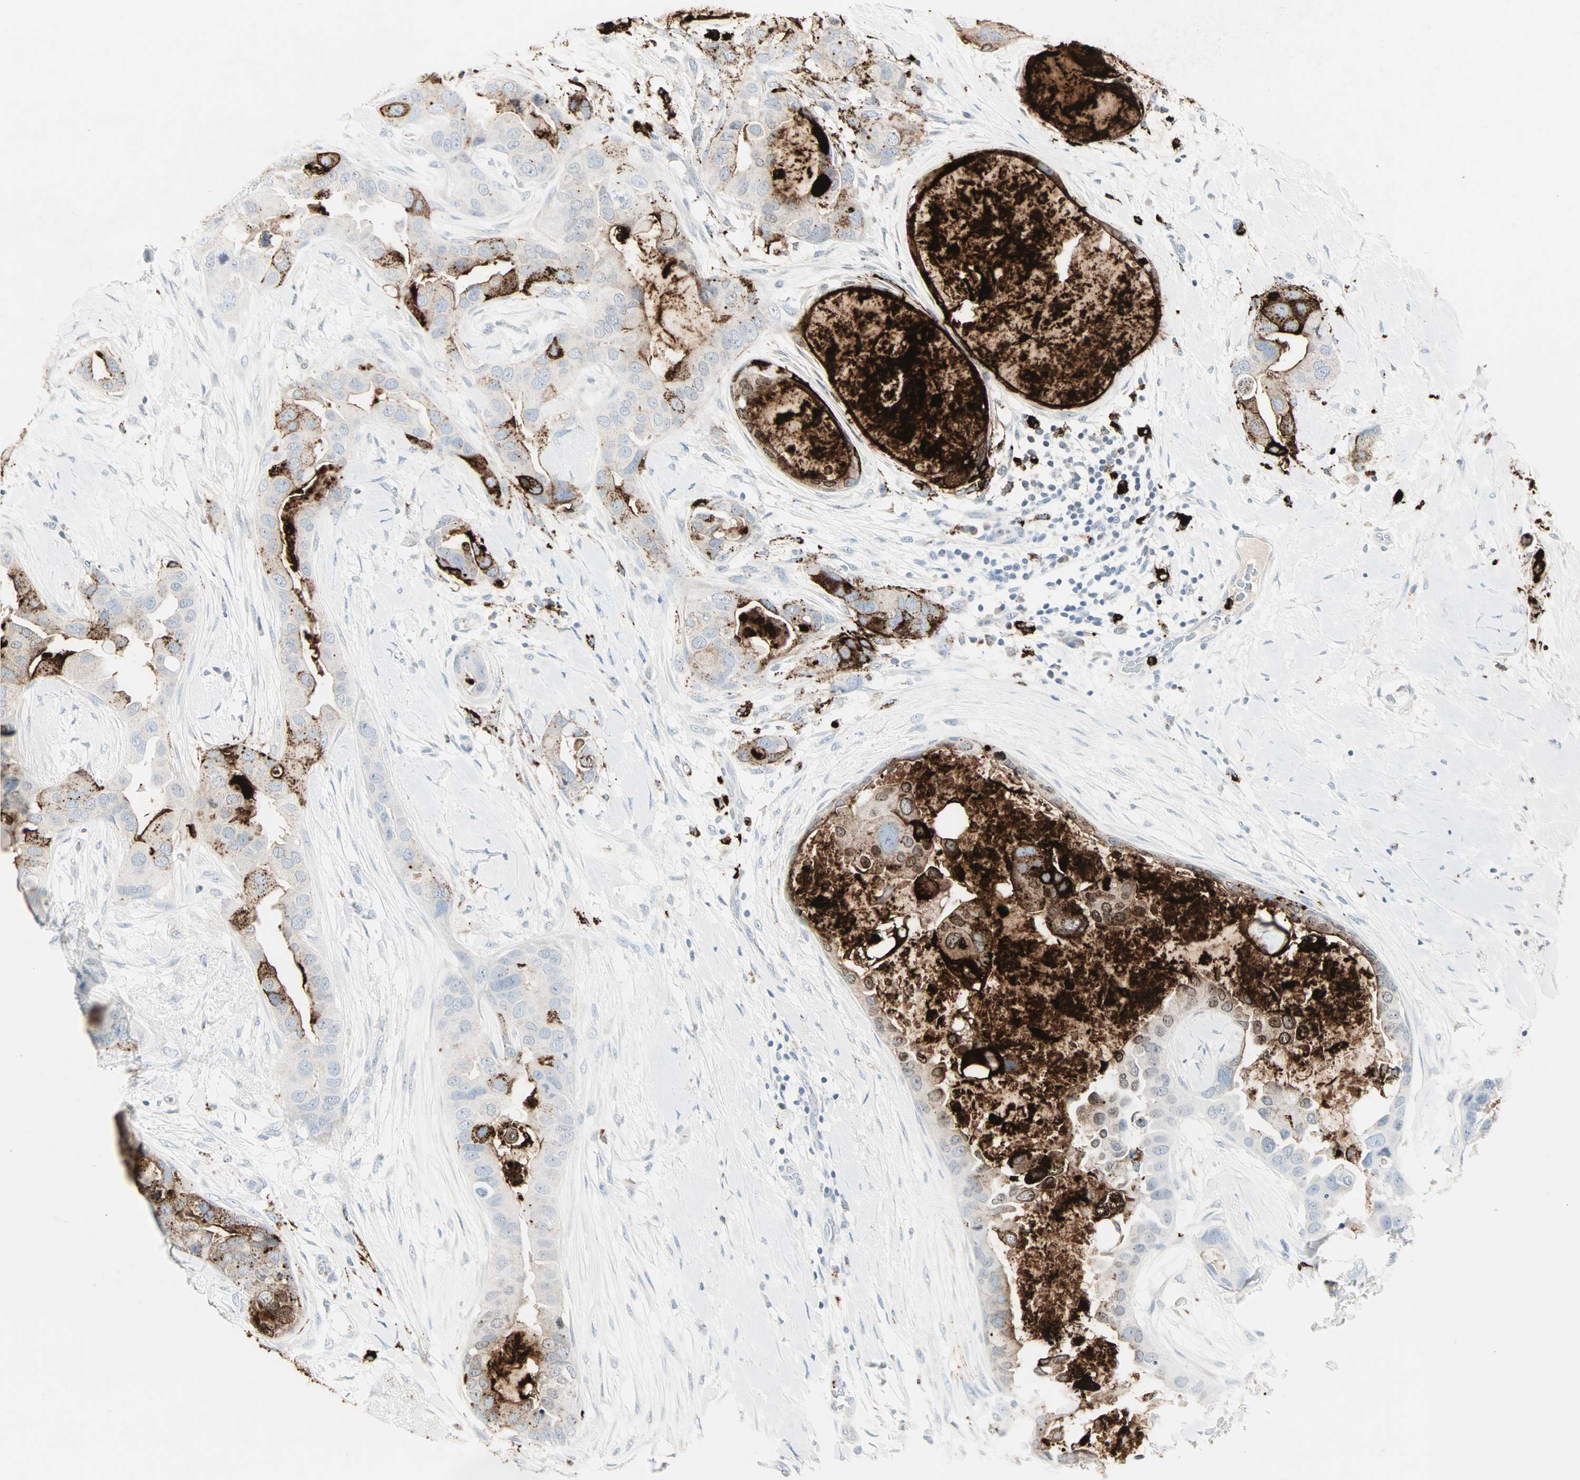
{"staining": {"intensity": "strong", "quantity": "25%-75%", "location": "cytoplasmic/membranous"}, "tissue": "breast cancer", "cell_type": "Tumor cells", "image_type": "cancer", "snomed": [{"axis": "morphology", "description": "Duct carcinoma"}, {"axis": "topography", "description": "Breast"}], "caption": "High-magnification brightfield microscopy of breast cancer (invasive ductal carcinoma) stained with DAB (brown) and counterstained with hematoxylin (blue). tumor cells exhibit strong cytoplasmic/membranous staining is seen in approximately25%-75% of cells.", "gene": "CEACAM6", "patient": {"sex": "female", "age": 40}}